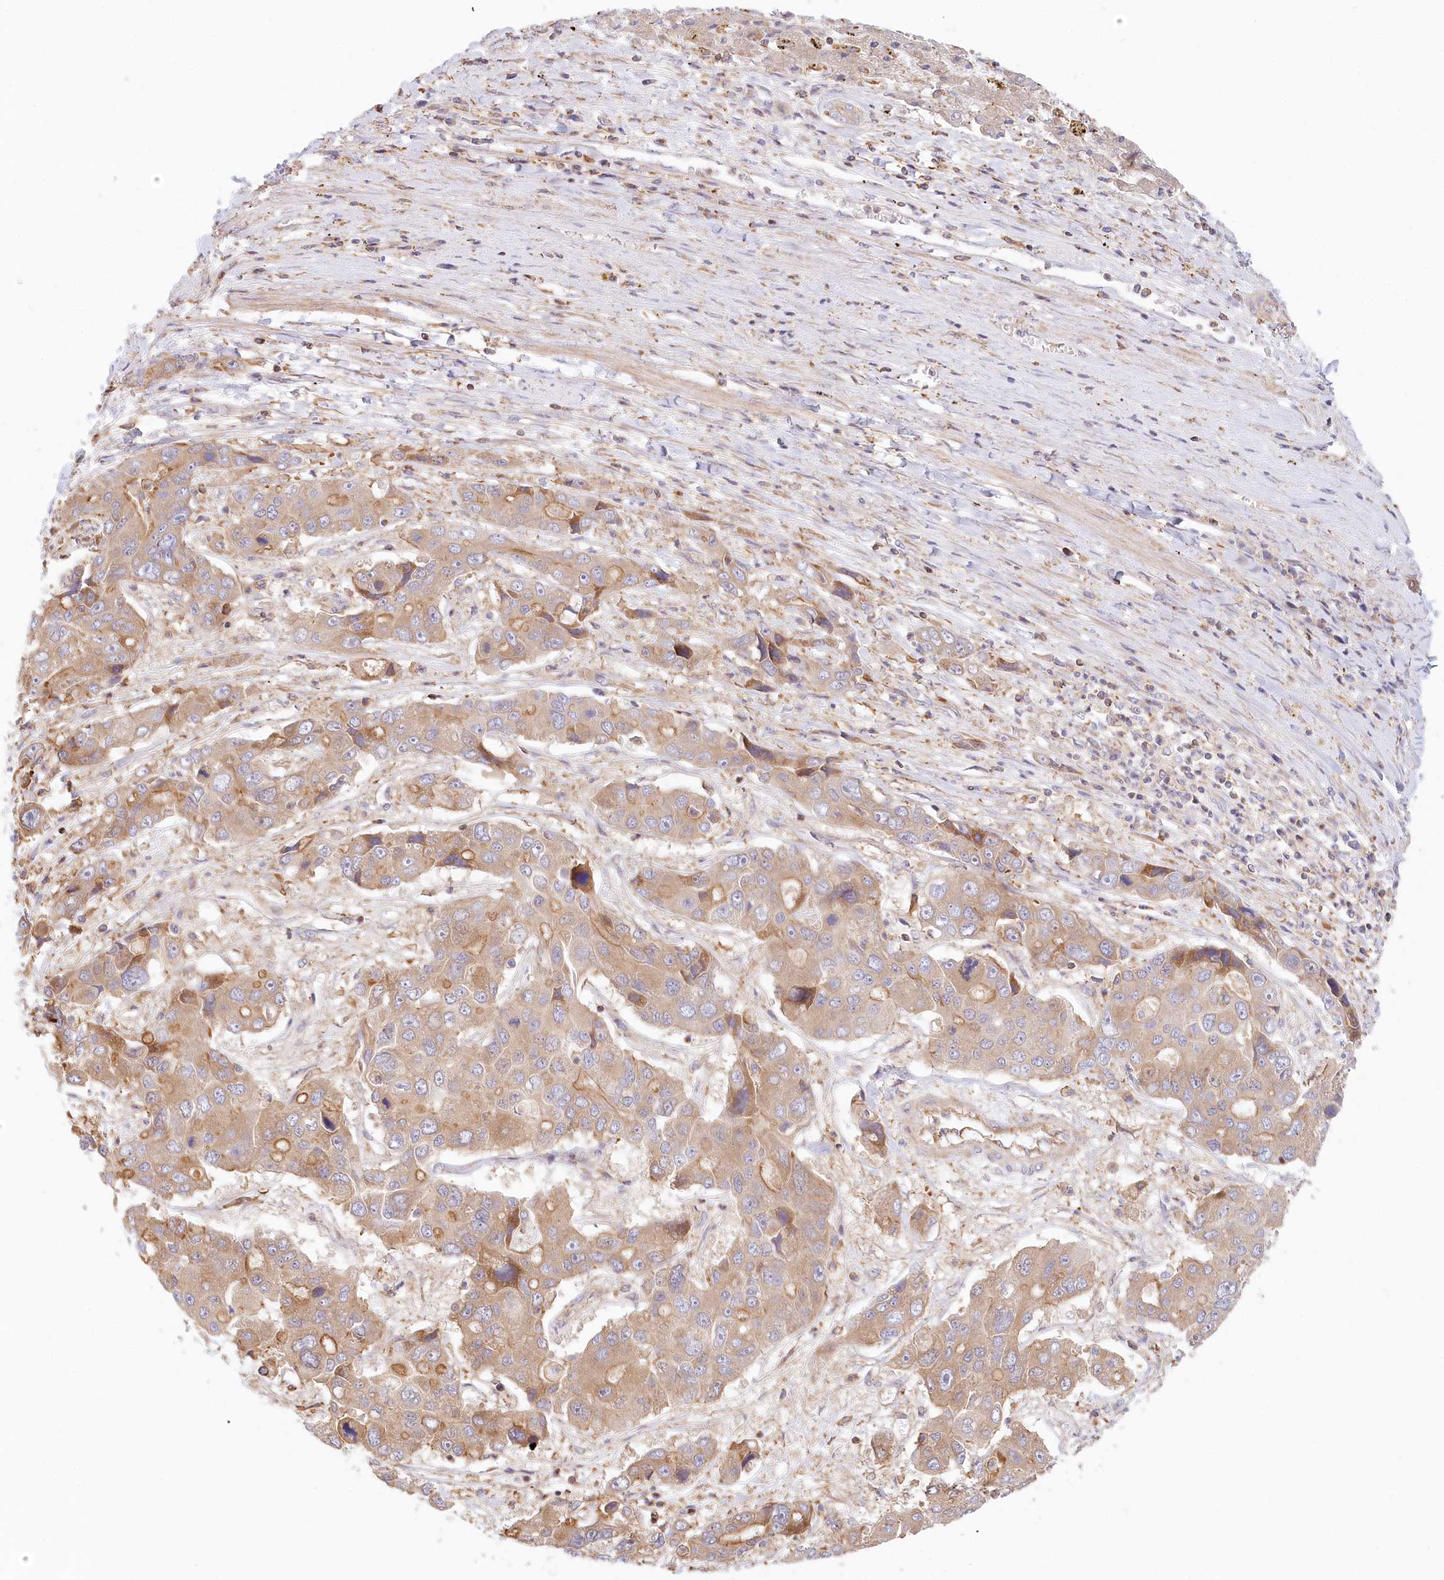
{"staining": {"intensity": "moderate", "quantity": "<25%", "location": "cytoplasmic/membranous"}, "tissue": "liver cancer", "cell_type": "Tumor cells", "image_type": "cancer", "snomed": [{"axis": "morphology", "description": "Cholangiocarcinoma"}, {"axis": "topography", "description": "Liver"}], "caption": "An immunohistochemistry (IHC) micrograph of neoplastic tissue is shown. Protein staining in brown shows moderate cytoplasmic/membranous positivity in liver cancer within tumor cells.", "gene": "UMPS", "patient": {"sex": "male", "age": 67}}